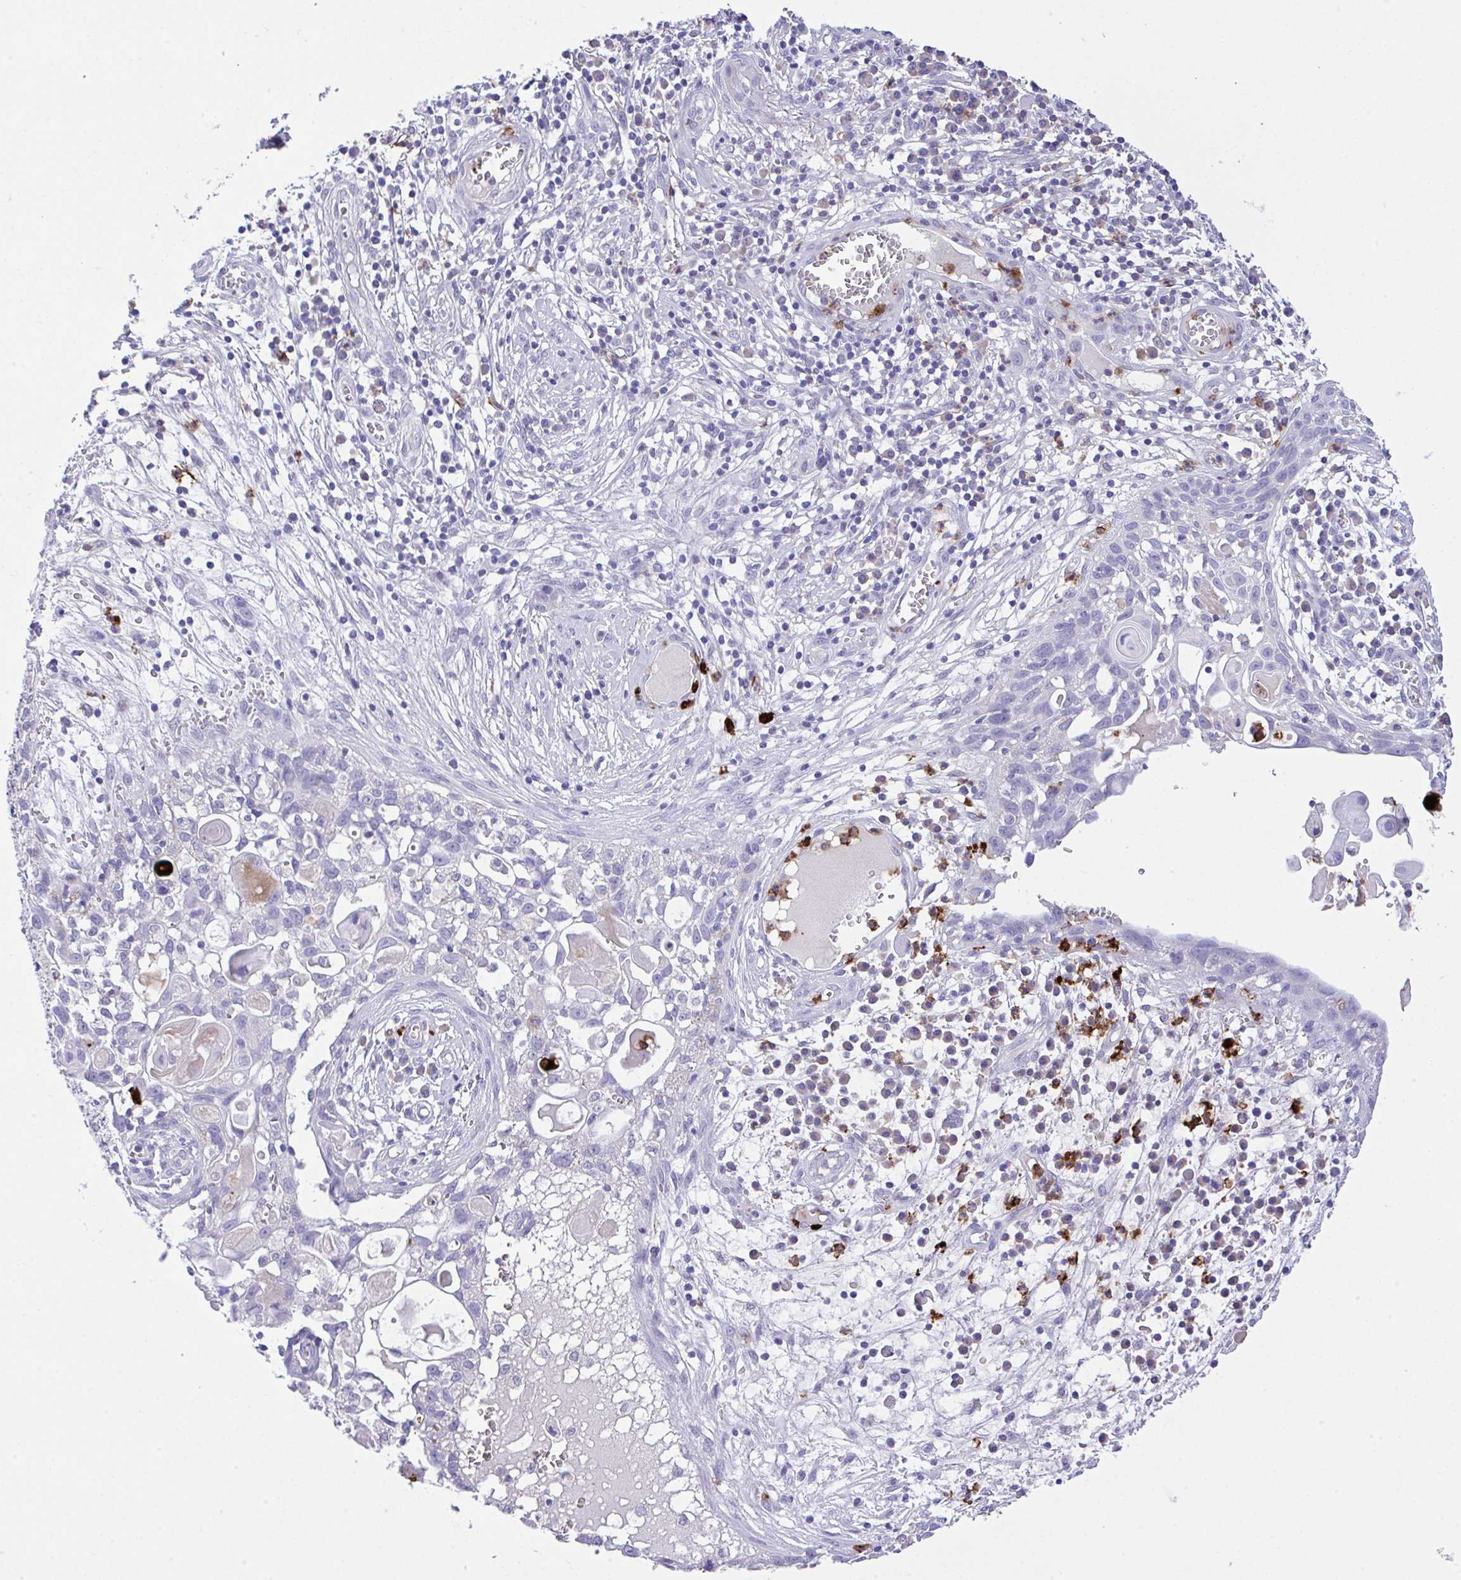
{"staining": {"intensity": "negative", "quantity": "none", "location": "none"}, "tissue": "skin cancer", "cell_type": "Tumor cells", "image_type": "cancer", "snomed": [{"axis": "morphology", "description": "Squamous cell carcinoma, NOS"}, {"axis": "topography", "description": "Skin"}, {"axis": "topography", "description": "Vulva"}], "caption": "High power microscopy photomicrograph of an immunohistochemistry (IHC) histopathology image of skin cancer (squamous cell carcinoma), revealing no significant expression in tumor cells. Brightfield microscopy of immunohistochemistry (IHC) stained with DAB (brown) and hematoxylin (blue), captured at high magnification.", "gene": "HOXB4", "patient": {"sex": "female", "age": 83}}